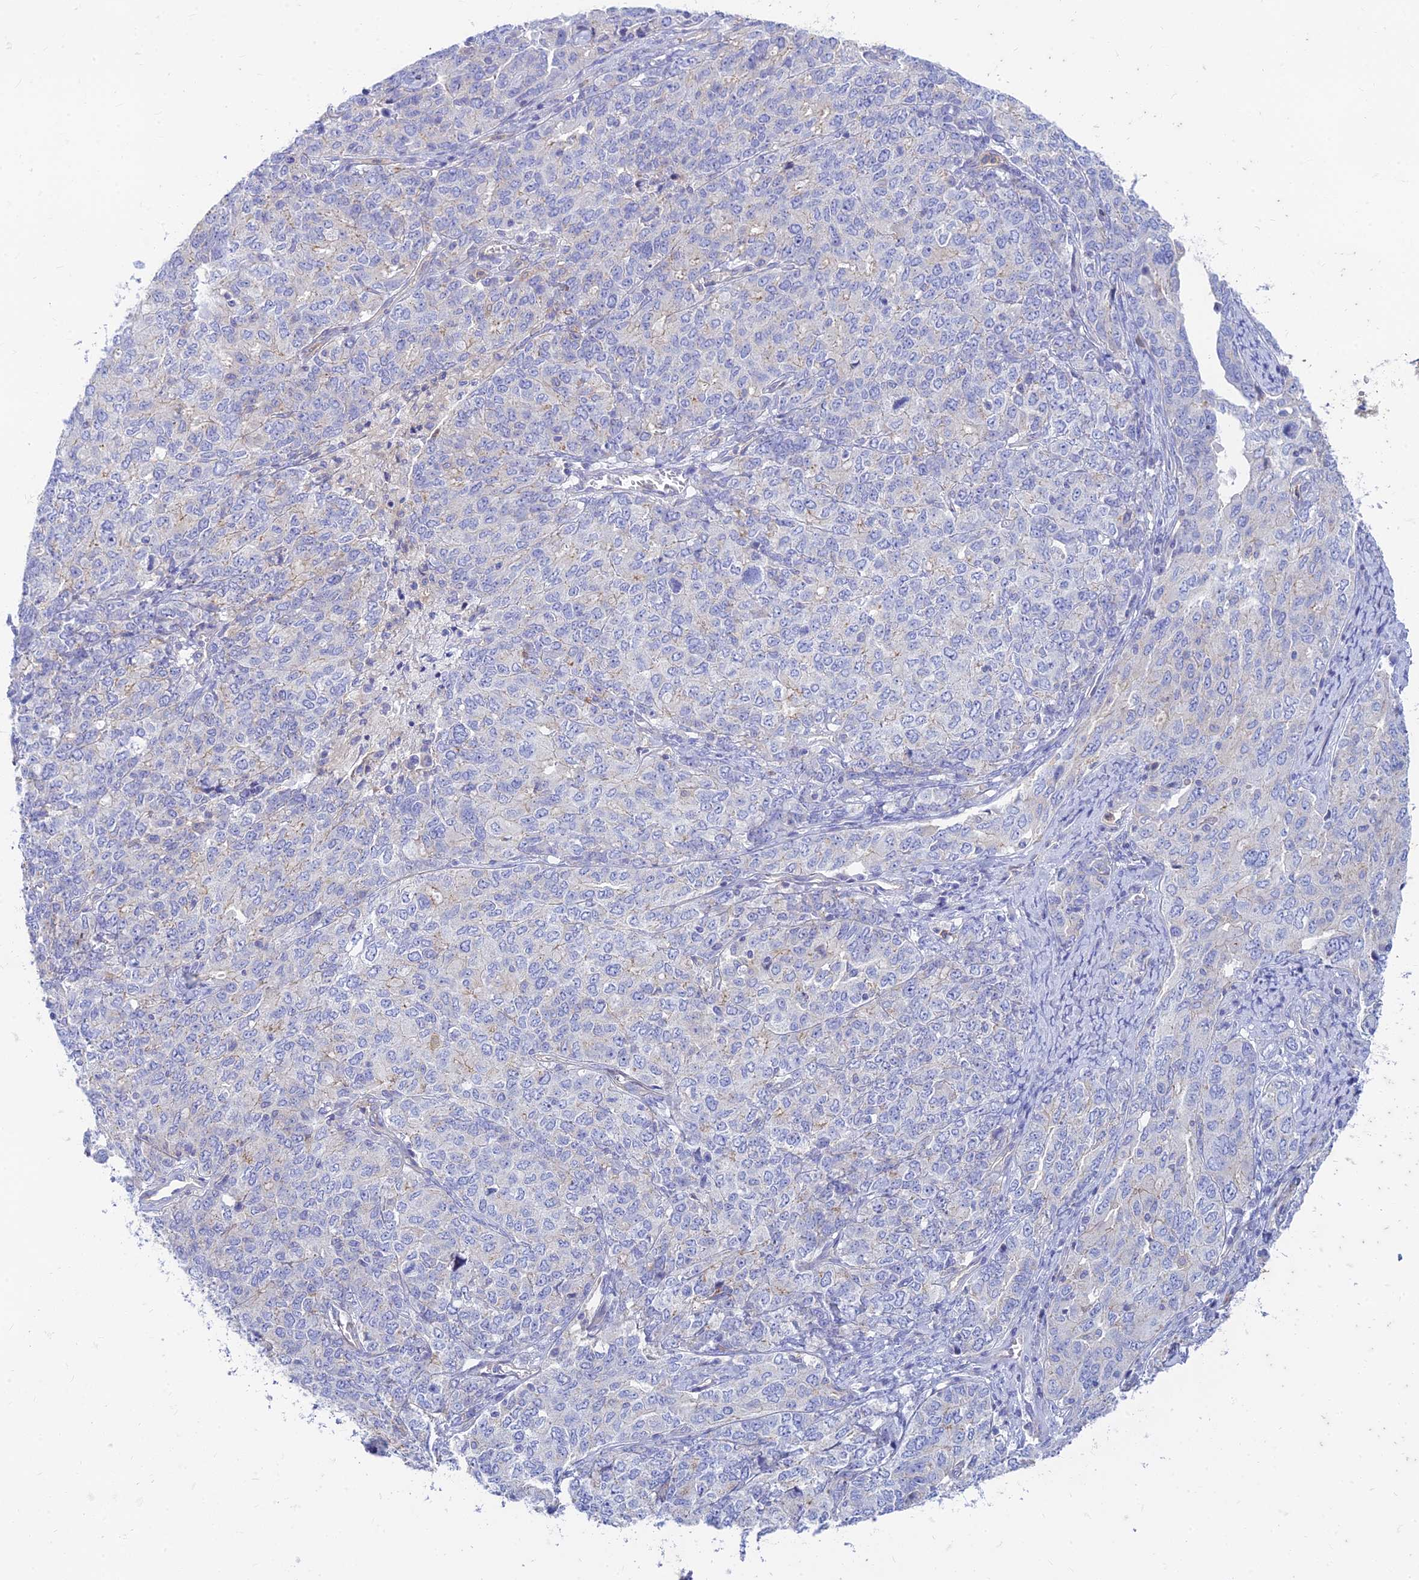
{"staining": {"intensity": "negative", "quantity": "none", "location": "none"}, "tissue": "ovarian cancer", "cell_type": "Tumor cells", "image_type": "cancer", "snomed": [{"axis": "morphology", "description": "Carcinoma, endometroid"}, {"axis": "topography", "description": "Ovary"}], "caption": "Tumor cells are negative for protein expression in human ovarian cancer (endometroid carcinoma). (Brightfield microscopy of DAB immunohistochemistry at high magnification).", "gene": "STRN4", "patient": {"sex": "female", "age": 62}}